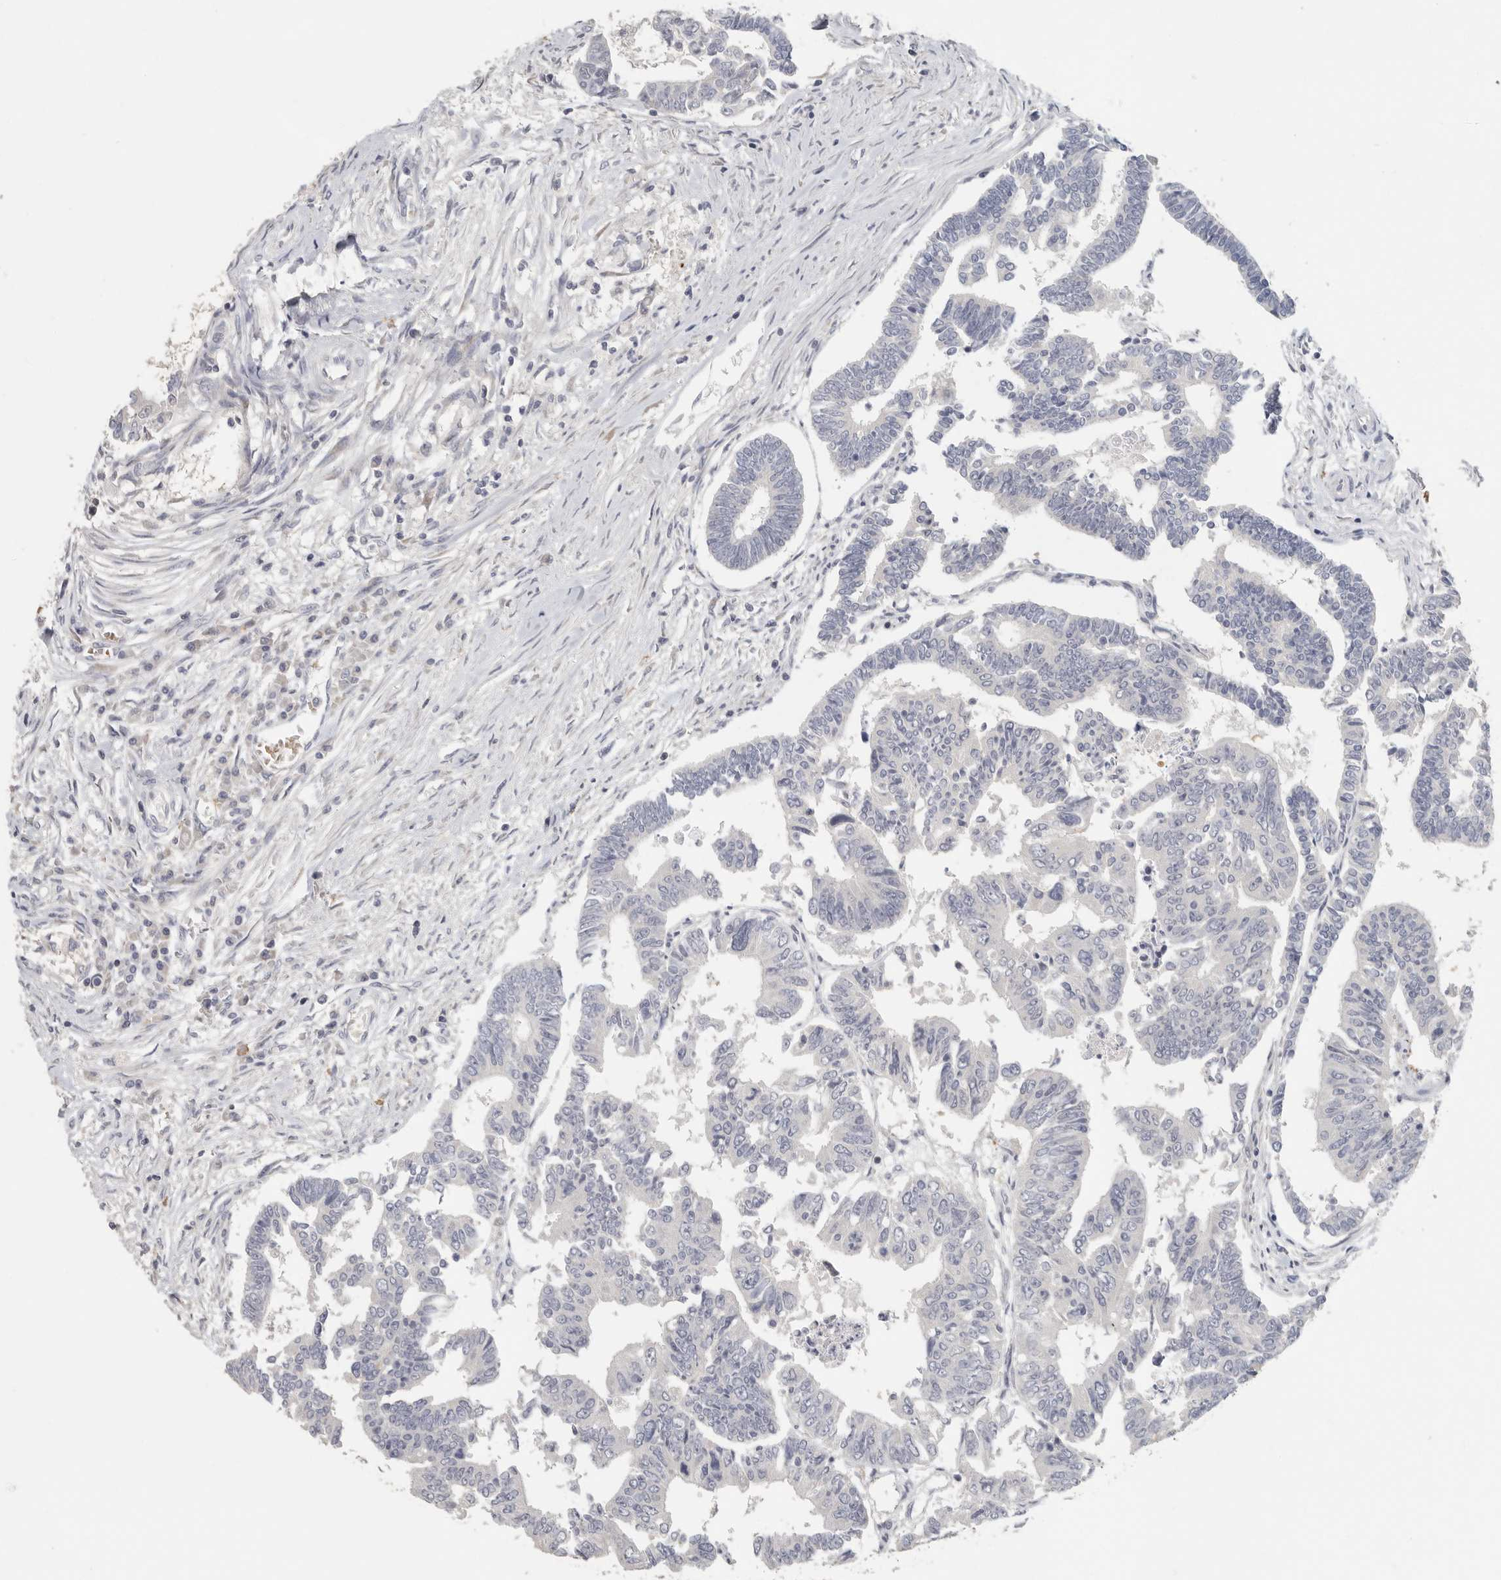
{"staining": {"intensity": "moderate", "quantity": "<25%", "location": "cytoplasmic/membranous"}, "tissue": "colorectal cancer", "cell_type": "Tumor cells", "image_type": "cancer", "snomed": [{"axis": "morphology", "description": "Adenocarcinoma, NOS"}, {"axis": "topography", "description": "Rectum"}], "caption": "High-magnification brightfield microscopy of colorectal adenocarcinoma stained with DAB (3,3'-diaminobenzidine) (brown) and counterstained with hematoxylin (blue). tumor cells exhibit moderate cytoplasmic/membranous staining is seen in about<25% of cells. (Brightfield microscopy of DAB IHC at high magnification).", "gene": "DNAJC11", "patient": {"sex": "female", "age": 65}}